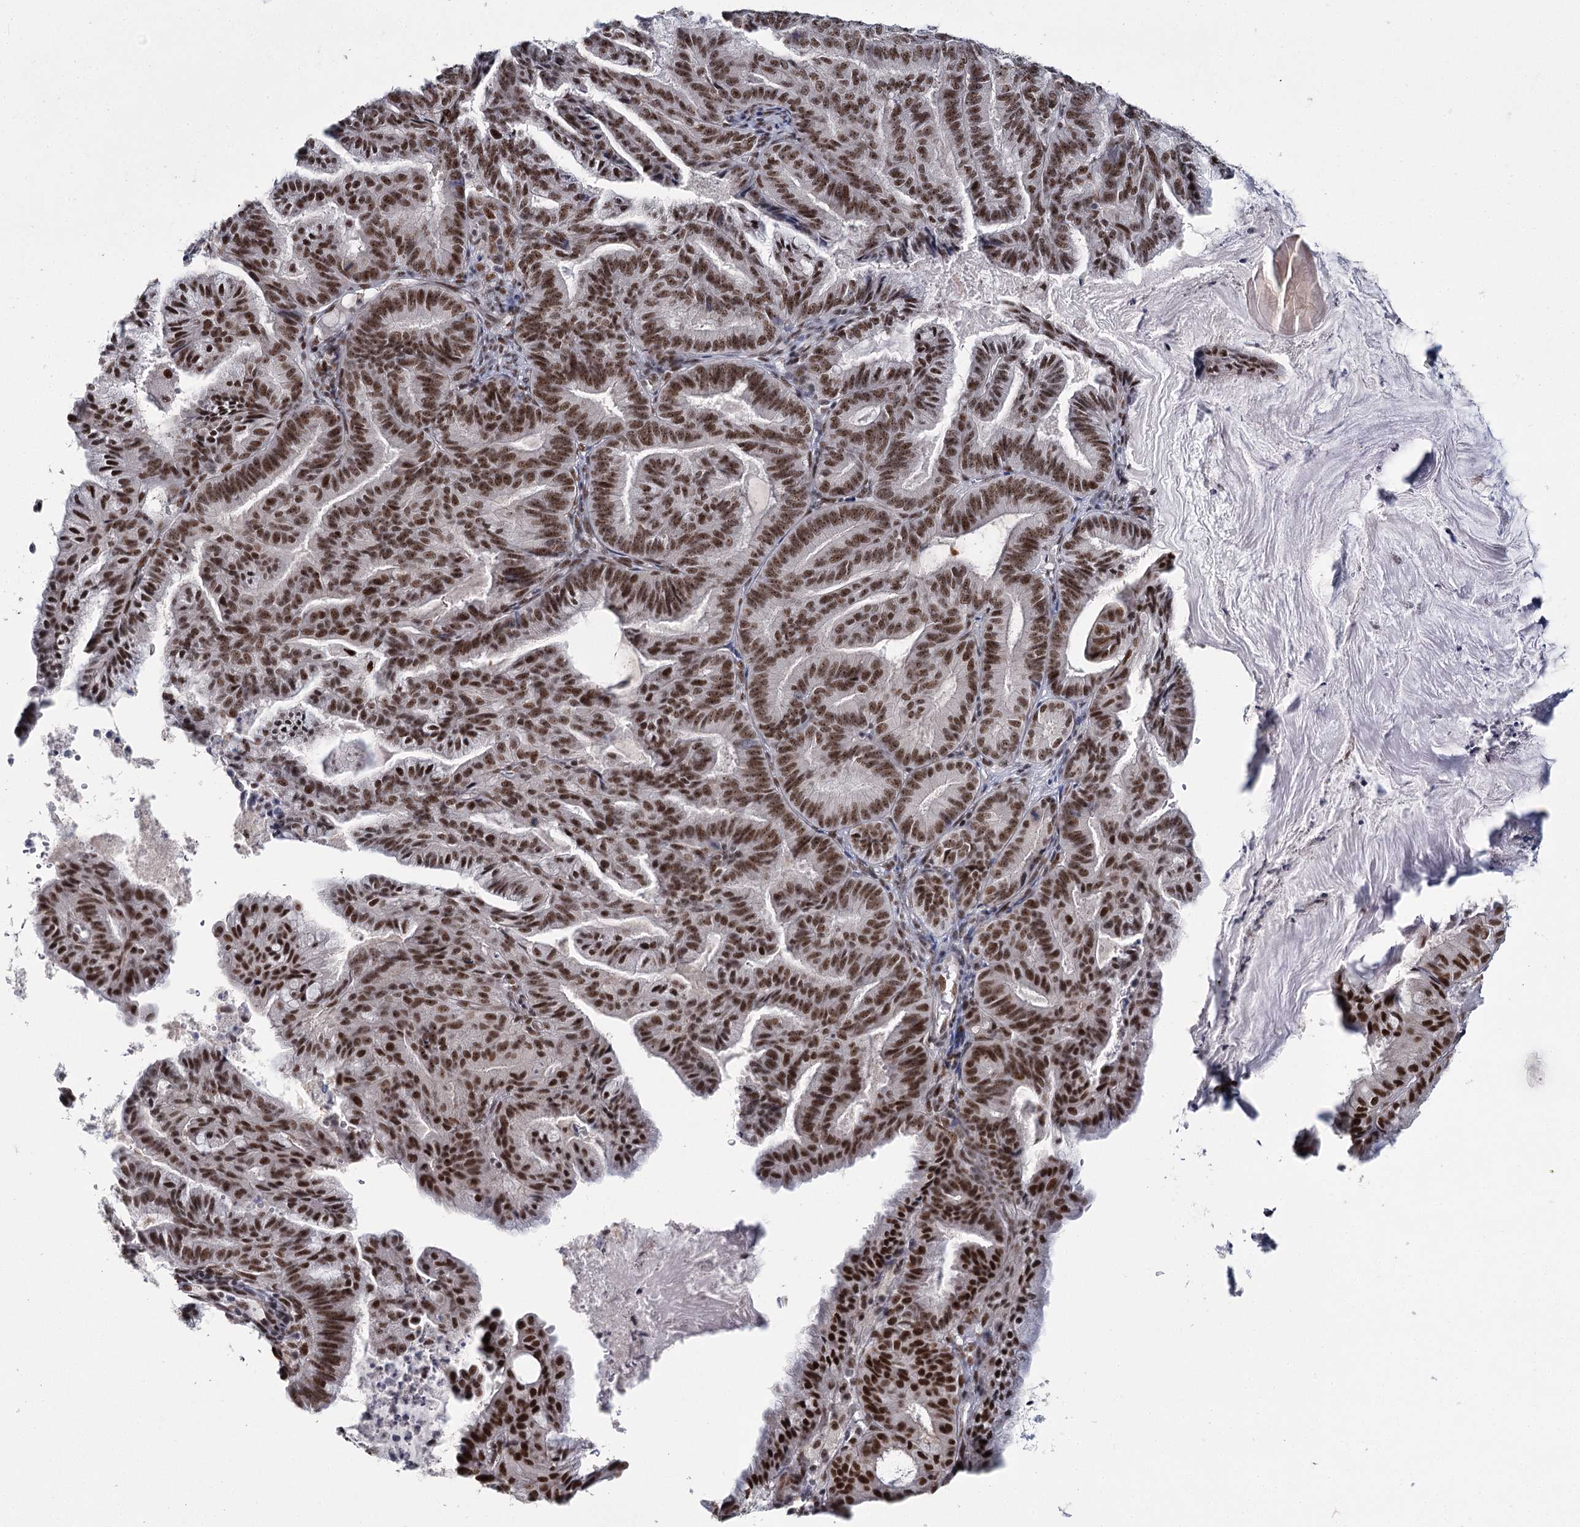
{"staining": {"intensity": "strong", "quantity": ">75%", "location": "nuclear"}, "tissue": "endometrial cancer", "cell_type": "Tumor cells", "image_type": "cancer", "snomed": [{"axis": "morphology", "description": "Adenocarcinoma, NOS"}, {"axis": "topography", "description": "Endometrium"}], "caption": "Immunohistochemical staining of human endometrial adenocarcinoma exhibits high levels of strong nuclear protein expression in approximately >75% of tumor cells.", "gene": "SCAF8", "patient": {"sex": "female", "age": 86}}